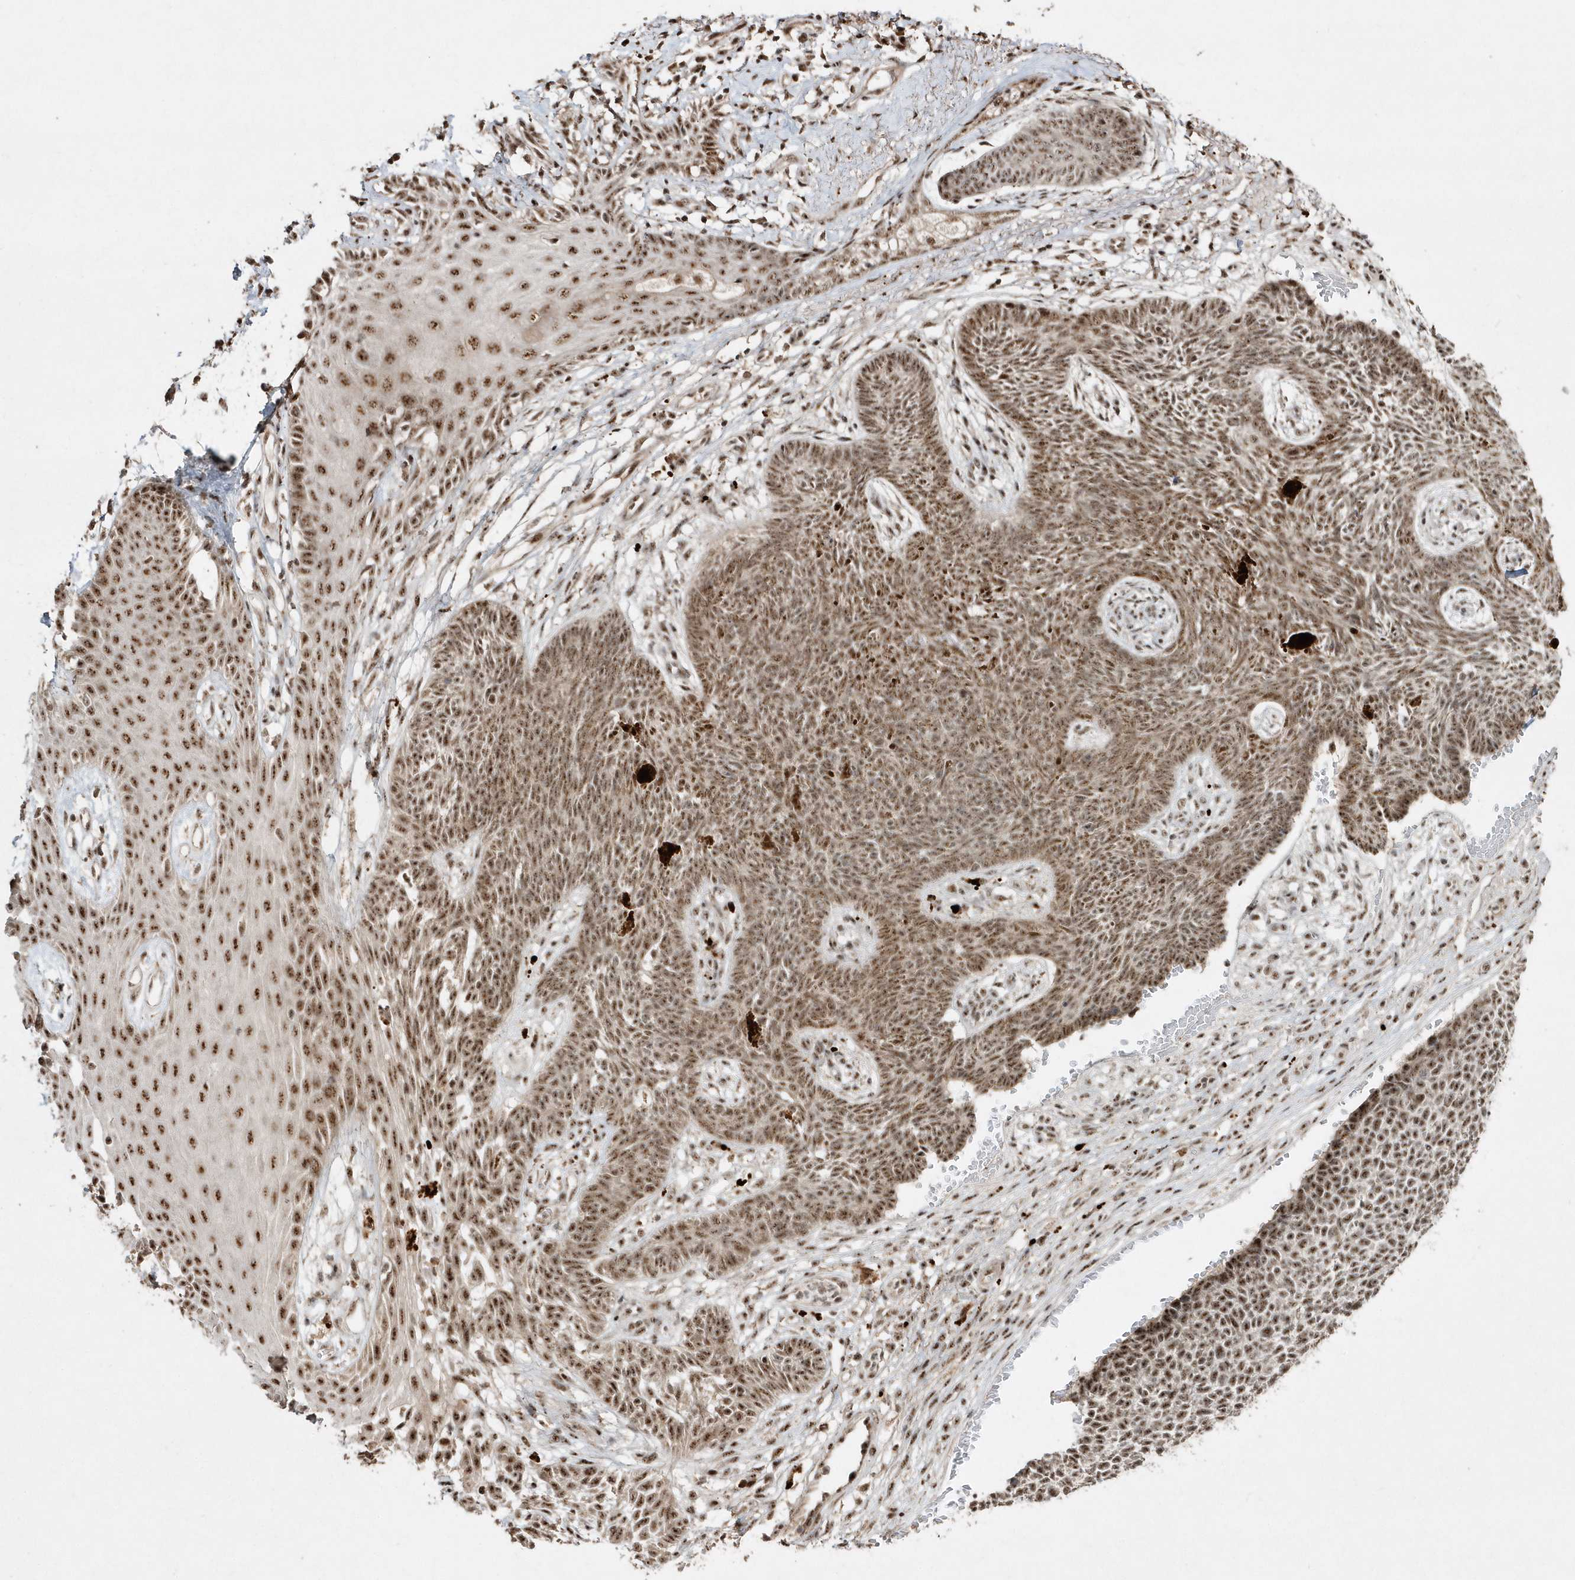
{"staining": {"intensity": "strong", "quantity": ">75%", "location": "nuclear"}, "tissue": "skin cancer", "cell_type": "Tumor cells", "image_type": "cancer", "snomed": [{"axis": "morphology", "description": "Basal cell carcinoma"}, {"axis": "topography", "description": "Skin"}], "caption": "This is an image of IHC staining of skin cancer (basal cell carcinoma), which shows strong expression in the nuclear of tumor cells.", "gene": "POLR3B", "patient": {"sex": "female", "age": 84}}